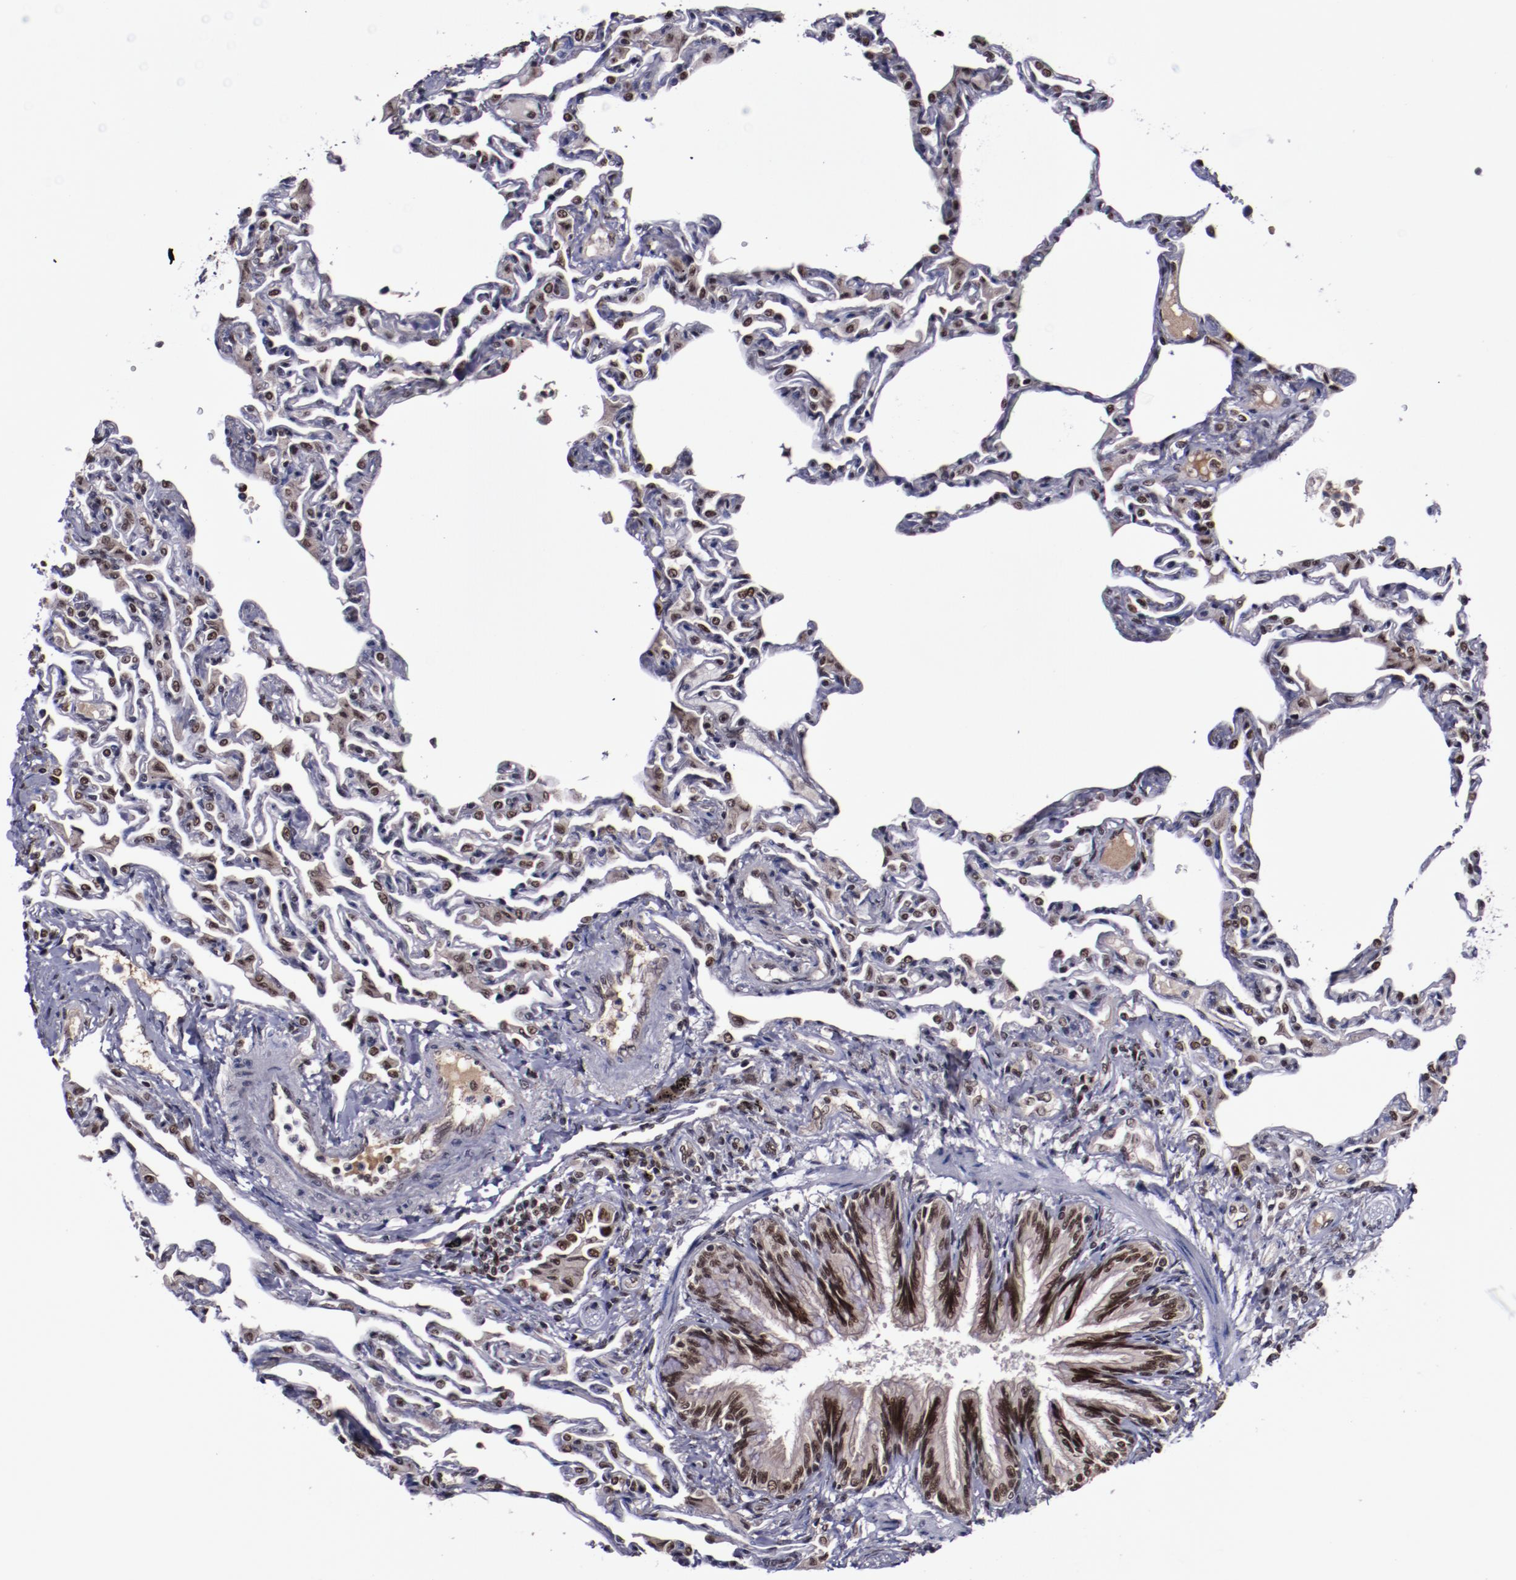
{"staining": {"intensity": "strong", "quantity": ">75%", "location": "nuclear"}, "tissue": "lung", "cell_type": "Alveolar cells", "image_type": "normal", "snomed": [{"axis": "morphology", "description": "Normal tissue, NOS"}, {"axis": "topography", "description": "Lung"}], "caption": "About >75% of alveolar cells in benign human lung reveal strong nuclear protein staining as visualized by brown immunohistochemical staining.", "gene": "ERH", "patient": {"sex": "female", "age": 49}}